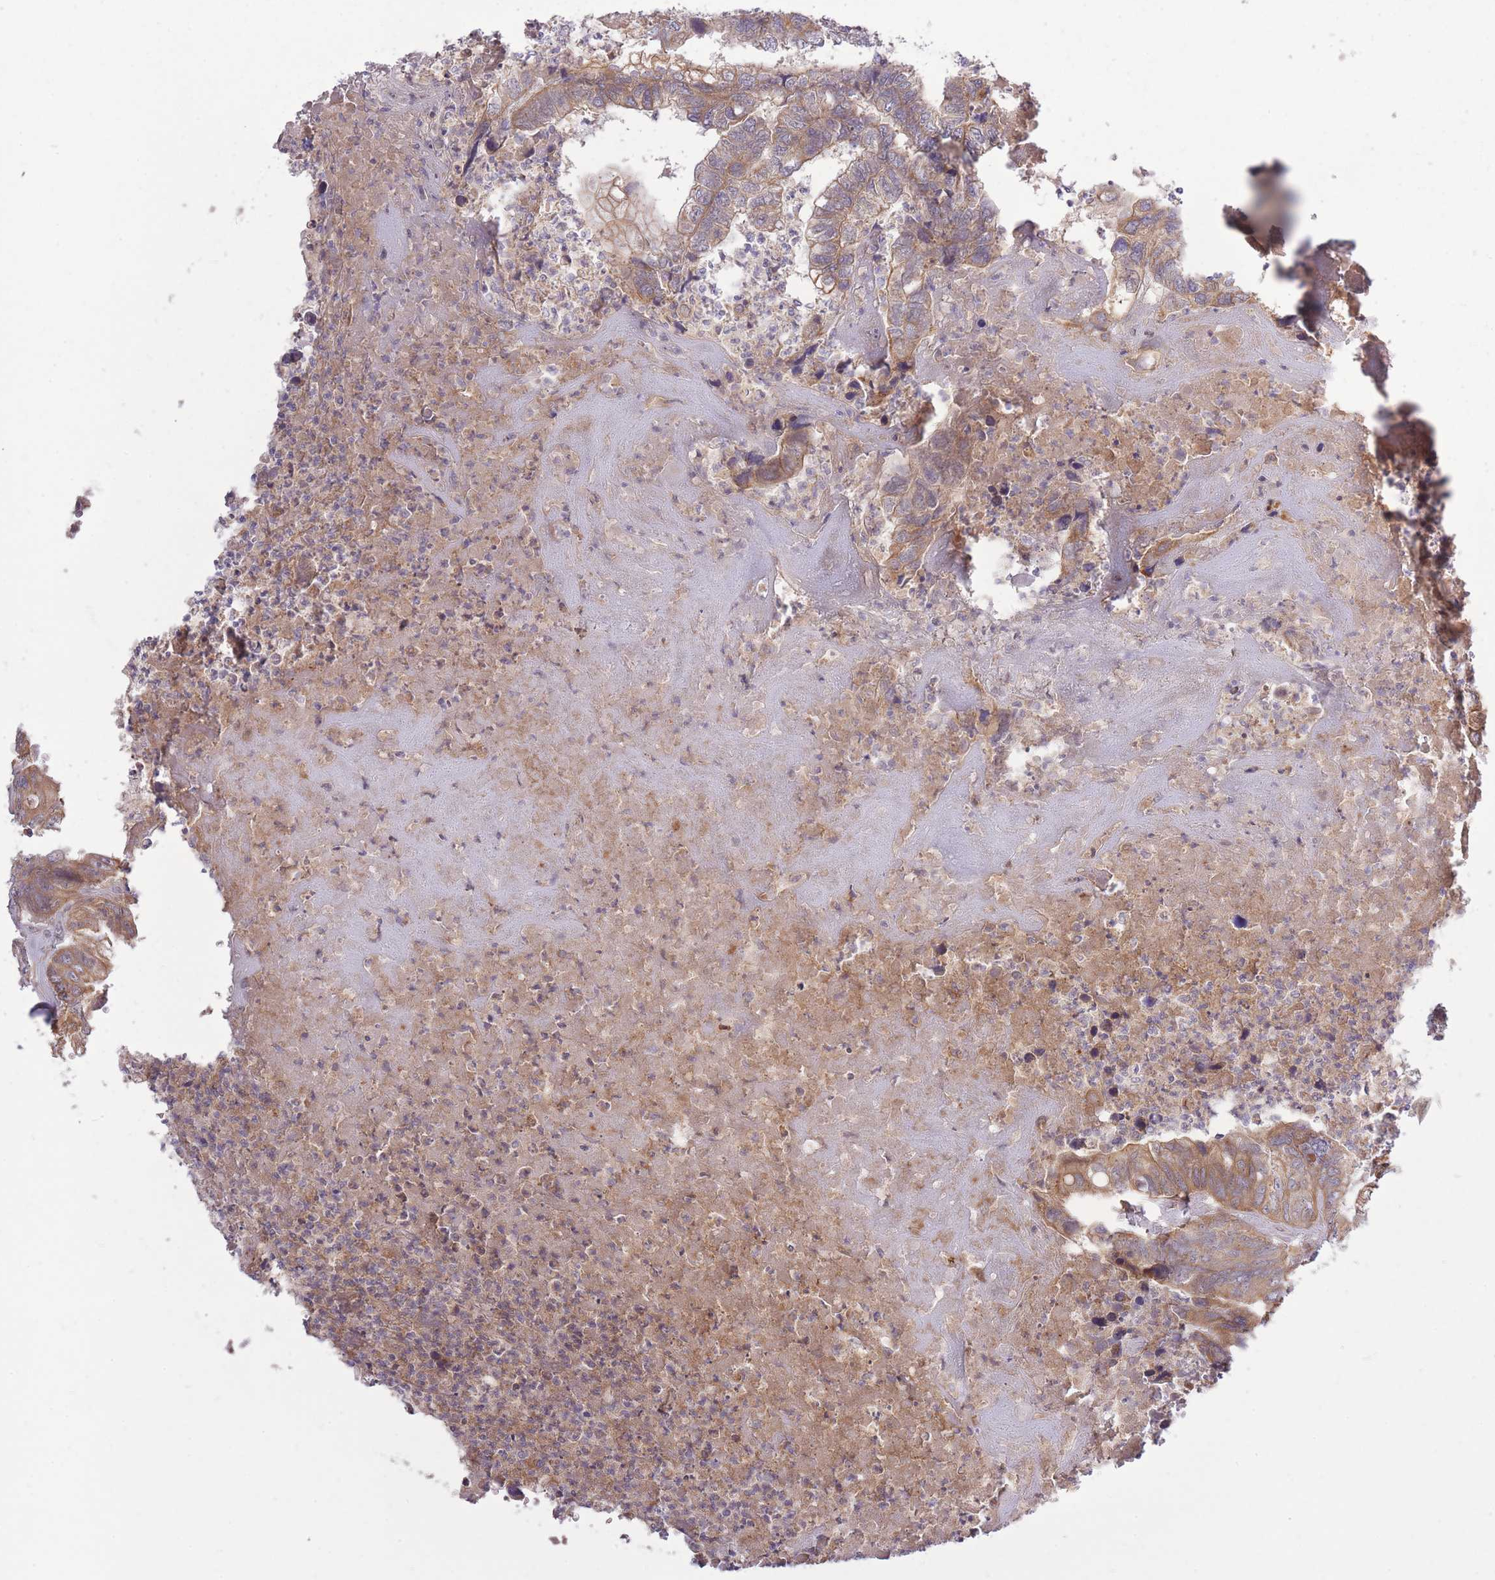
{"staining": {"intensity": "moderate", "quantity": ">75%", "location": "cytoplasmic/membranous"}, "tissue": "colorectal cancer", "cell_type": "Tumor cells", "image_type": "cancer", "snomed": [{"axis": "morphology", "description": "Adenocarcinoma, NOS"}, {"axis": "topography", "description": "Colon"}], "caption": "Brown immunohistochemical staining in colorectal adenocarcinoma demonstrates moderate cytoplasmic/membranous positivity in about >75% of tumor cells. (Brightfield microscopy of DAB IHC at high magnification).", "gene": "ZNF391", "patient": {"sex": "female", "age": 67}}